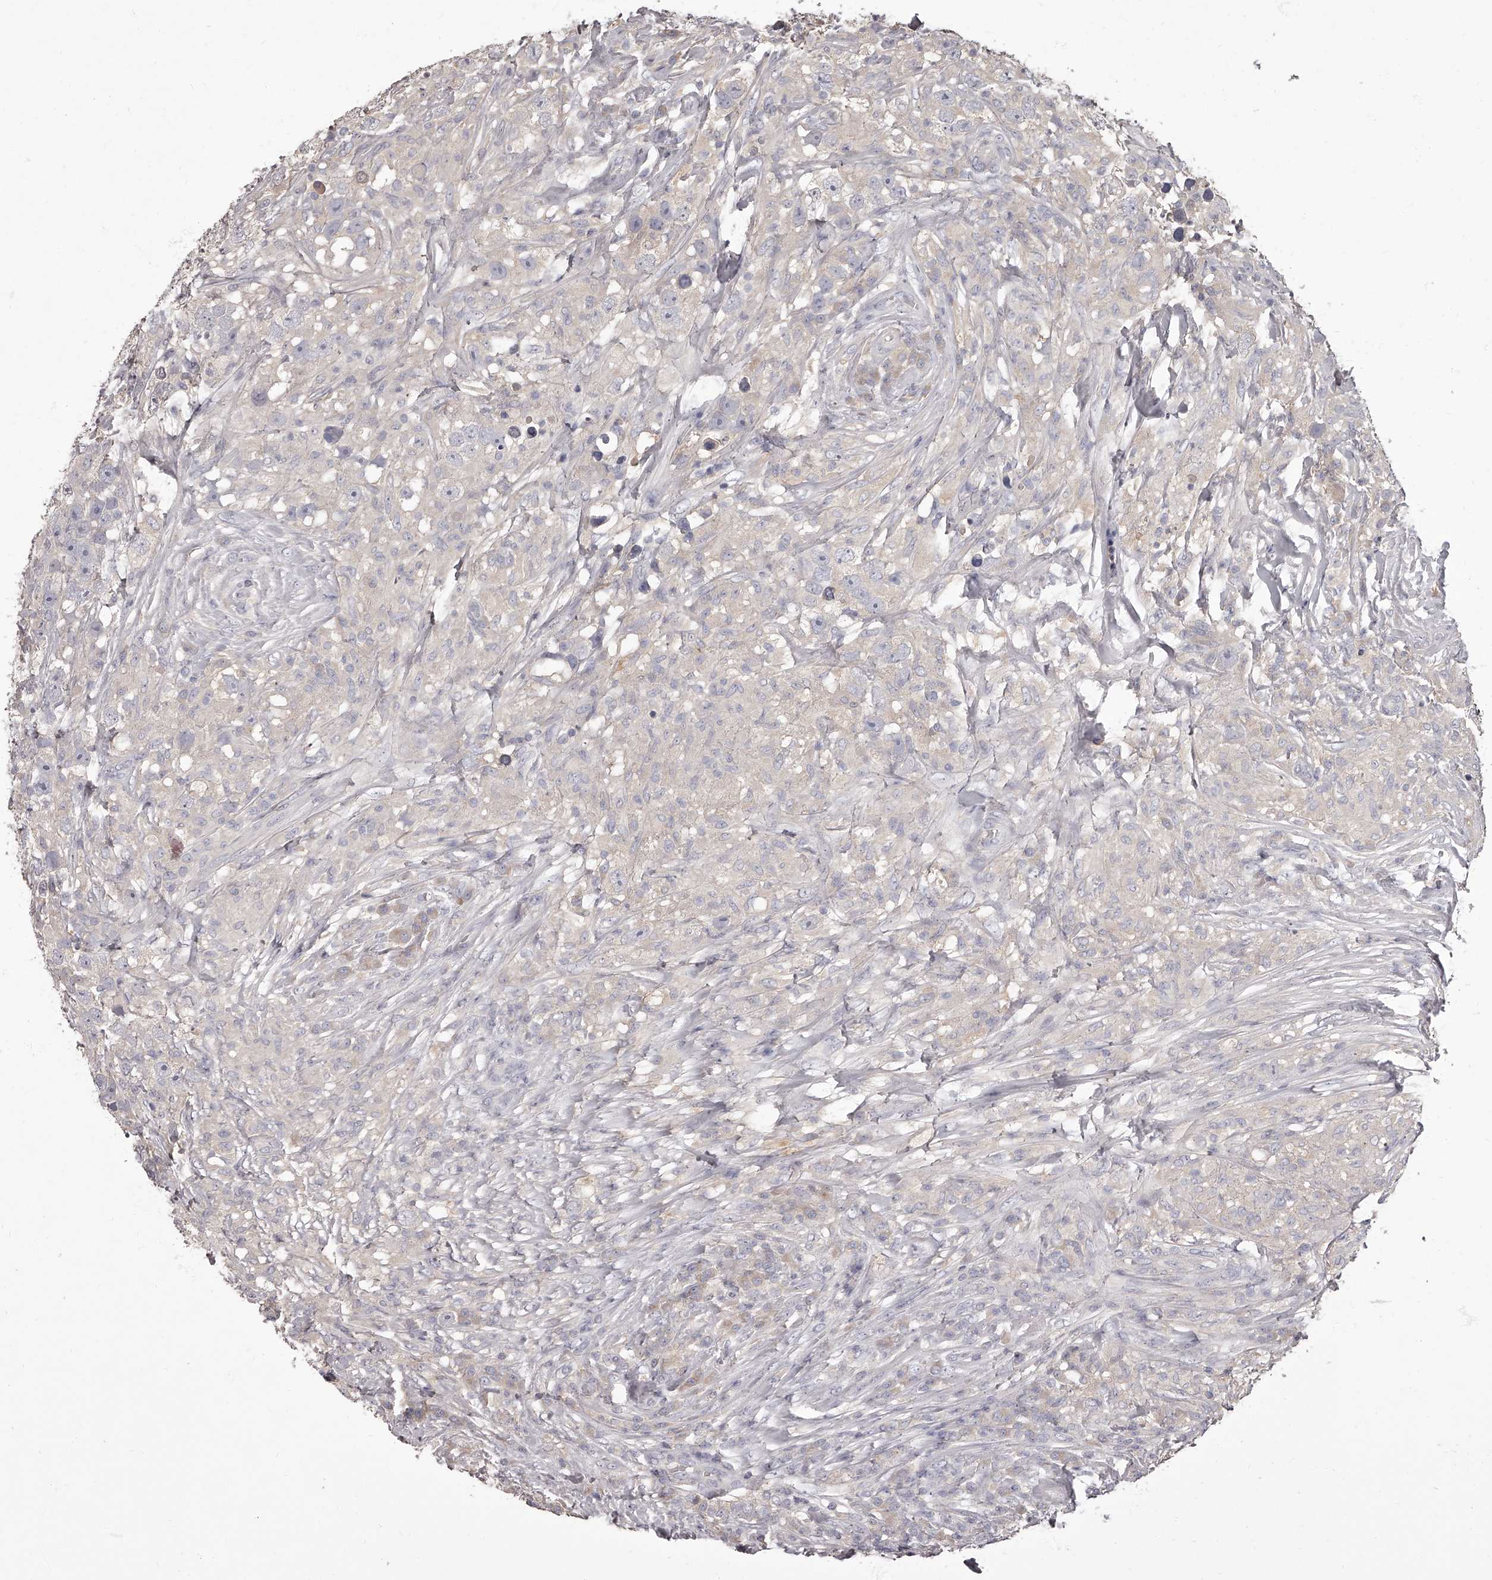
{"staining": {"intensity": "negative", "quantity": "none", "location": "none"}, "tissue": "testis cancer", "cell_type": "Tumor cells", "image_type": "cancer", "snomed": [{"axis": "morphology", "description": "Seminoma, NOS"}, {"axis": "topography", "description": "Testis"}], "caption": "The image displays no significant expression in tumor cells of testis seminoma. The staining is performed using DAB (3,3'-diaminobenzidine) brown chromogen with nuclei counter-stained in using hematoxylin.", "gene": "APEH", "patient": {"sex": "male", "age": 49}}